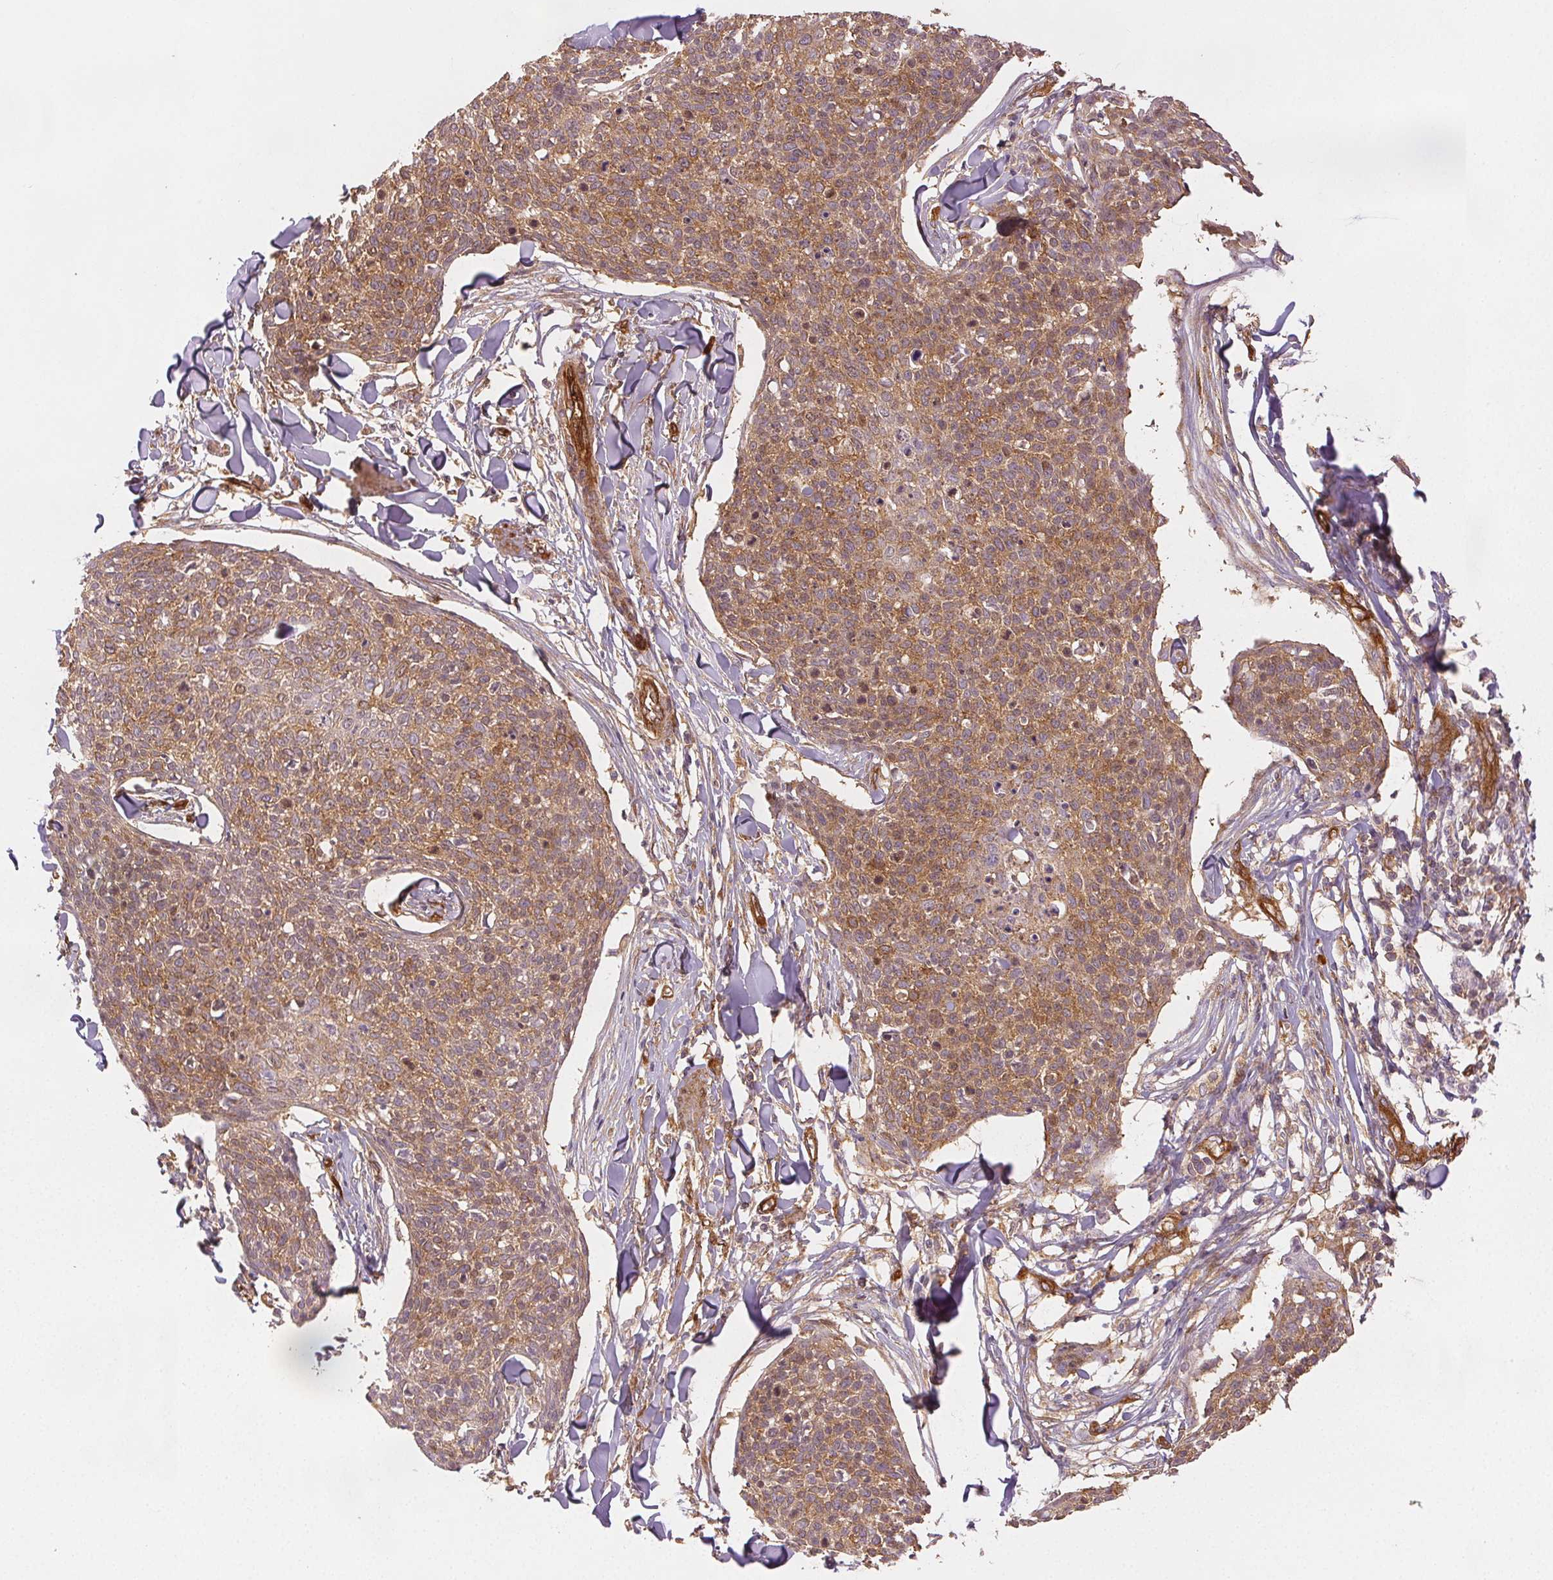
{"staining": {"intensity": "moderate", "quantity": ">75%", "location": "cytoplasmic/membranous"}, "tissue": "skin cancer", "cell_type": "Tumor cells", "image_type": "cancer", "snomed": [{"axis": "morphology", "description": "Squamous cell carcinoma, NOS"}, {"axis": "topography", "description": "Skin"}, {"axis": "topography", "description": "Vulva"}], "caption": "This micrograph exhibits immunohistochemistry staining of human skin squamous cell carcinoma, with medium moderate cytoplasmic/membranous staining in about >75% of tumor cells.", "gene": "DIAPH2", "patient": {"sex": "female", "age": 75}}